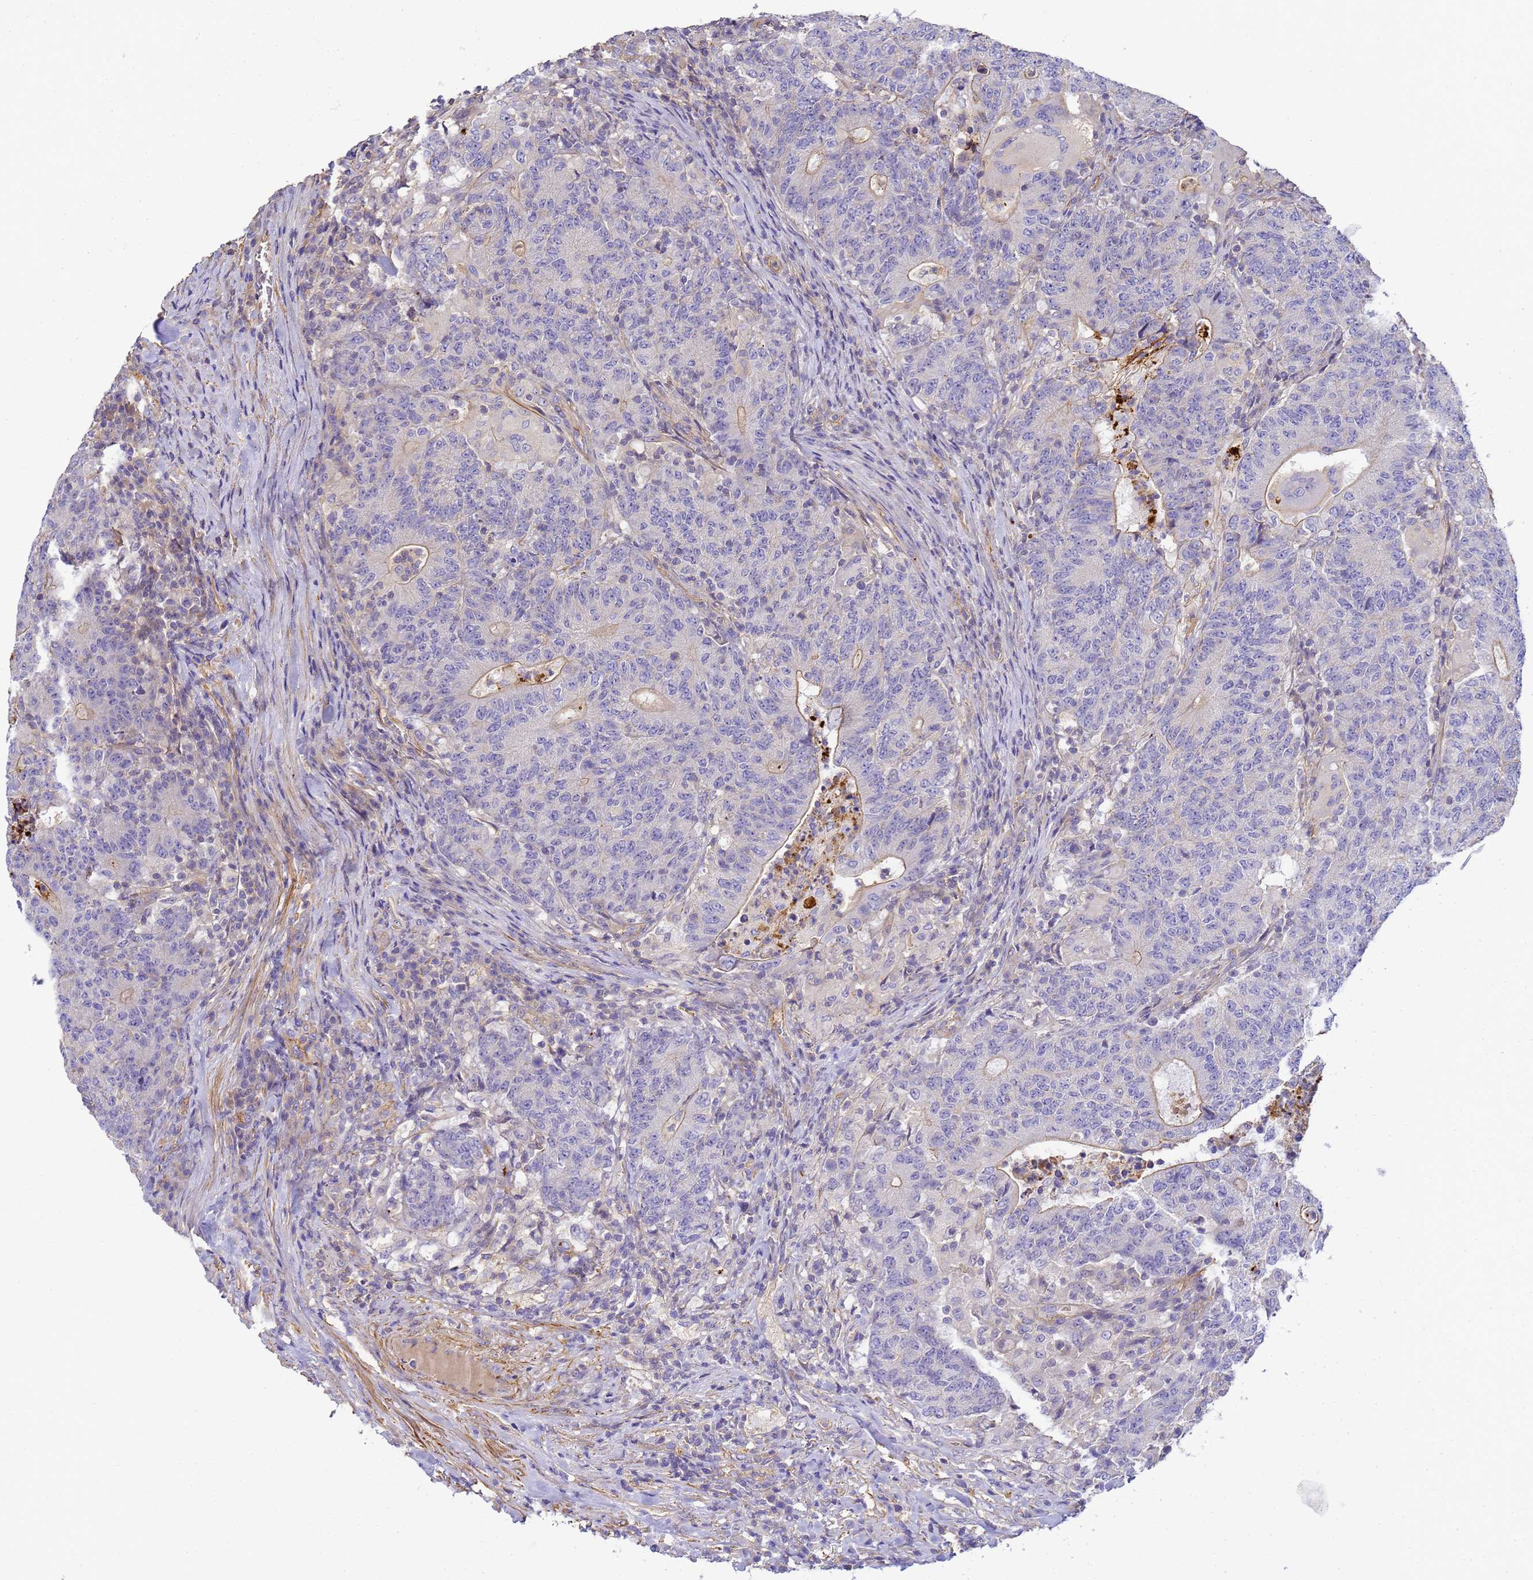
{"staining": {"intensity": "weak", "quantity": "<25%", "location": "cytoplasmic/membranous"}, "tissue": "colorectal cancer", "cell_type": "Tumor cells", "image_type": "cancer", "snomed": [{"axis": "morphology", "description": "Adenocarcinoma, NOS"}, {"axis": "topography", "description": "Colon"}], "caption": "Immunohistochemistry histopathology image of neoplastic tissue: colorectal cancer (adenocarcinoma) stained with DAB demonstrates no significant protein expression in tumor cells. (DAB (3,3'-diaminobenzidine) IHC visualized using brightfield microscopy, high magnification).", "gene": "MYL12A", "patient": {"sex": "female", "age": 75}}